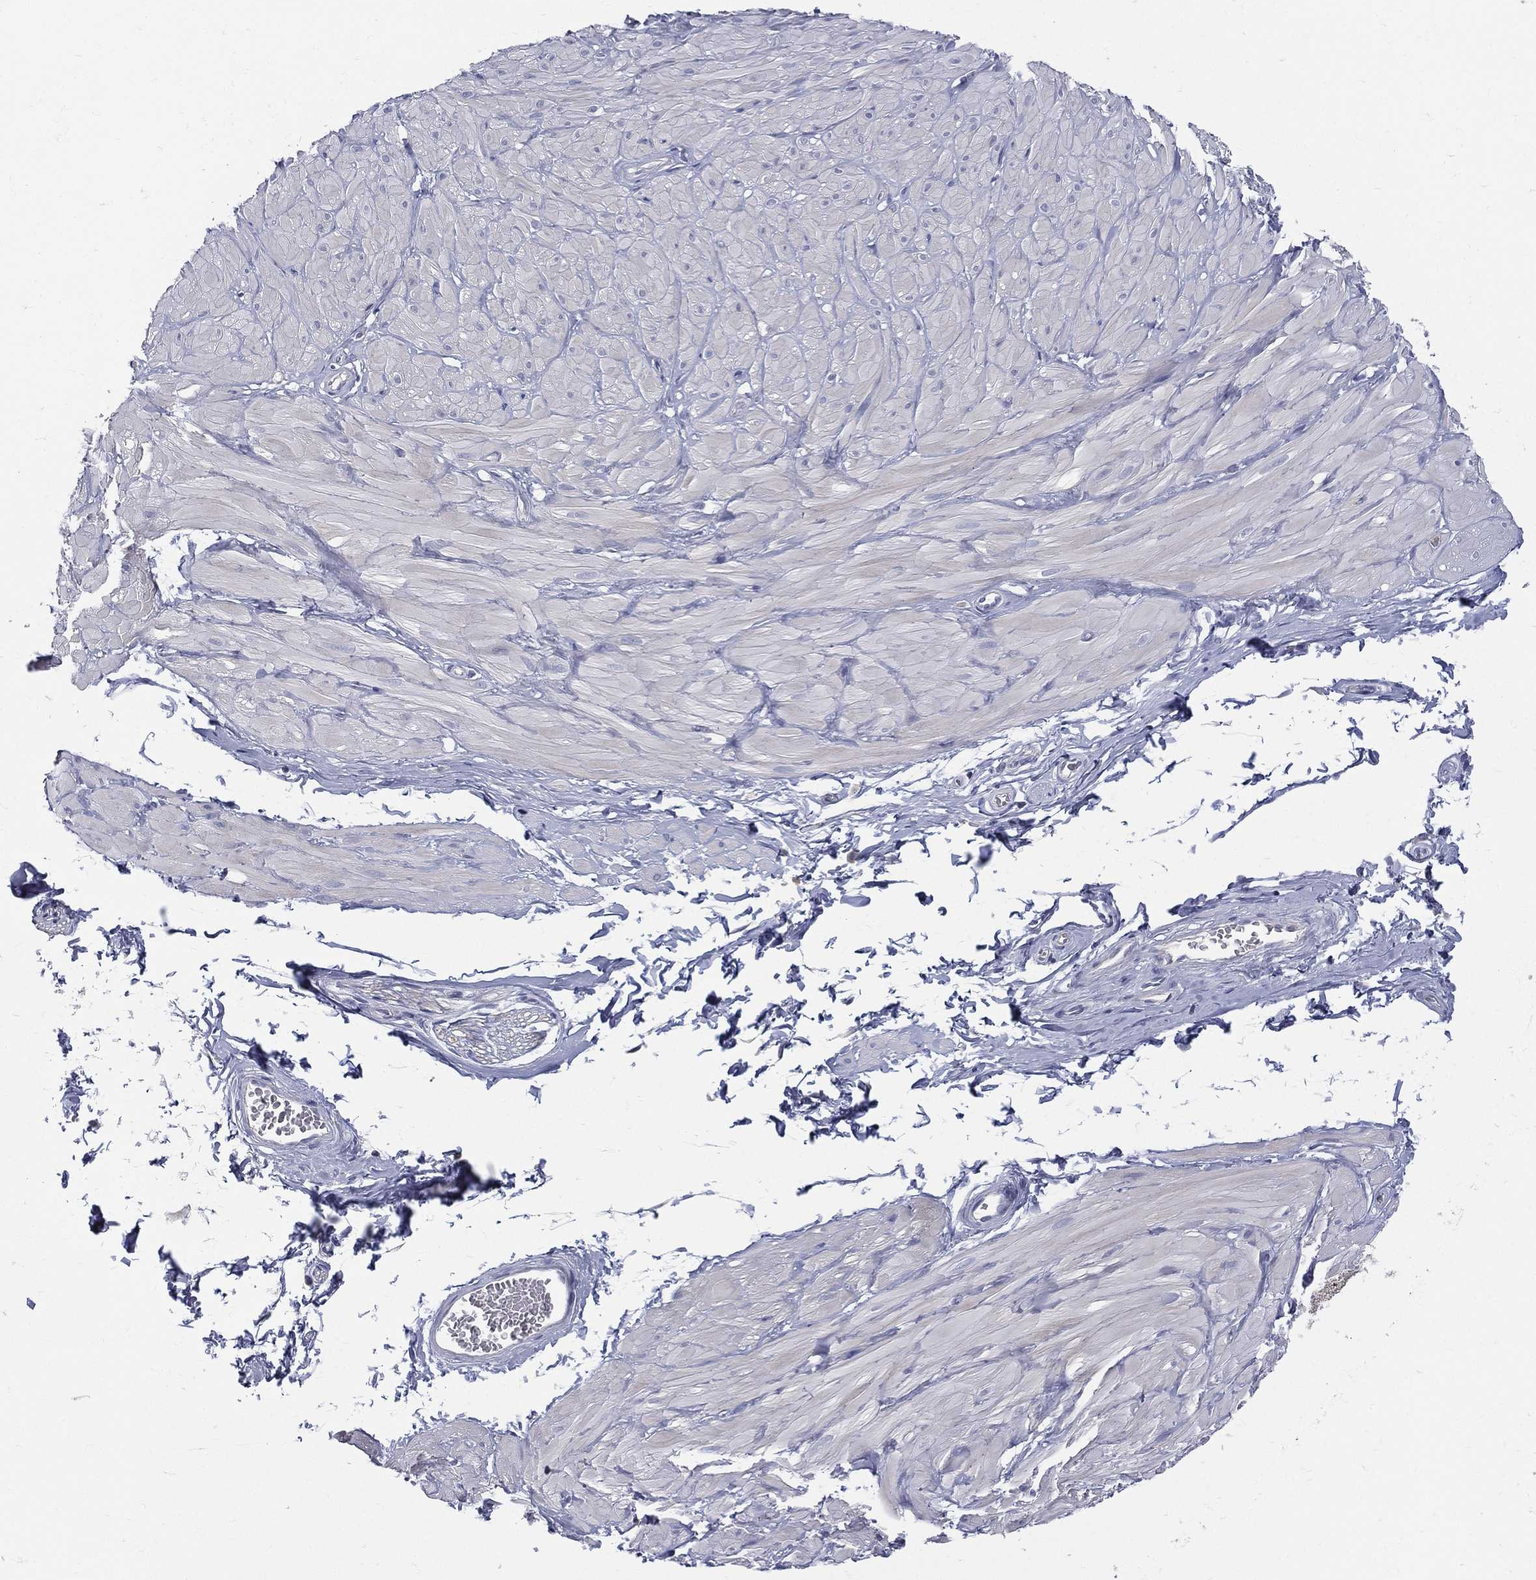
{"staining": {"intensity": "negative", "quantity": "none", "location": "none"}, "tissue": "adipose tissue", "cell_type": "Adipocytes", "image_type": "normal", "snomed": [{"axis": "morphology", "description": "Normal tissue, NOS"}, {"axis": "topography", "description": "Smooth muscle"}, {"axis": "topography", "description": "Peripheral nerve tissue"}], "caption": "This is a photomicrograph of immunohistochemistry (IHC) staining of unremarkable adipose tissue, which shows no expression in adipocytes.", "gene": "ETNPPL", "patient": {"sex": "male", "age": 22}}